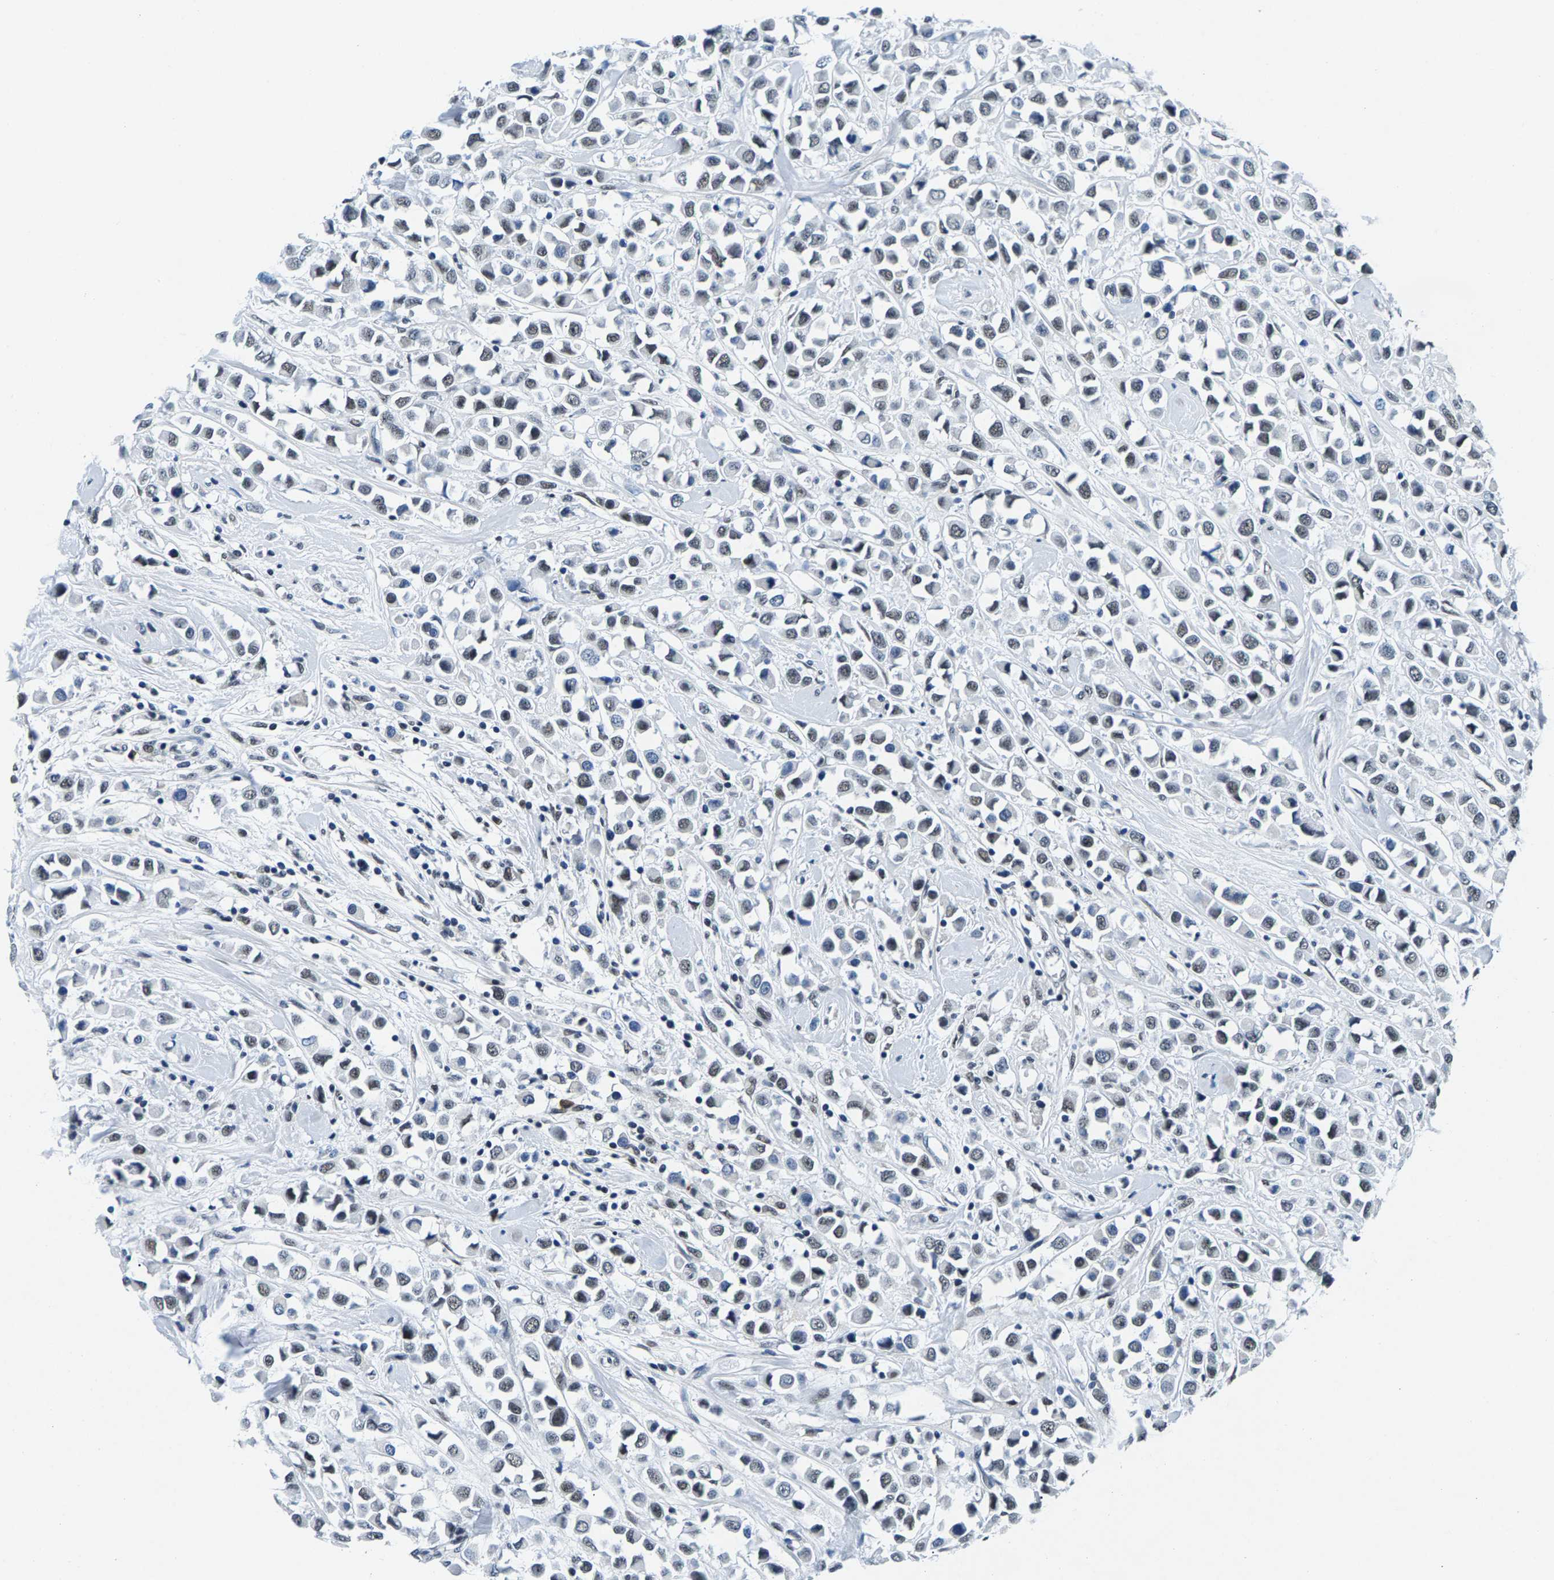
{"staining": {"intensity": "weak", "quantity": "<25%", "location": "nuclear"}, "tissue": "breast cancer", "cell_type": "Tumor cells", "image_type": "cancer", "snomed": [{"axis": "morphology", "description": "Duct carcinoma"}, {"axis": "topography", "description": "Breast"}], "caption": "There is no significant expression in tumor cells of breast cancer.", "gene": "ATF2", "patient": {"sex": "female", "age": 61}}